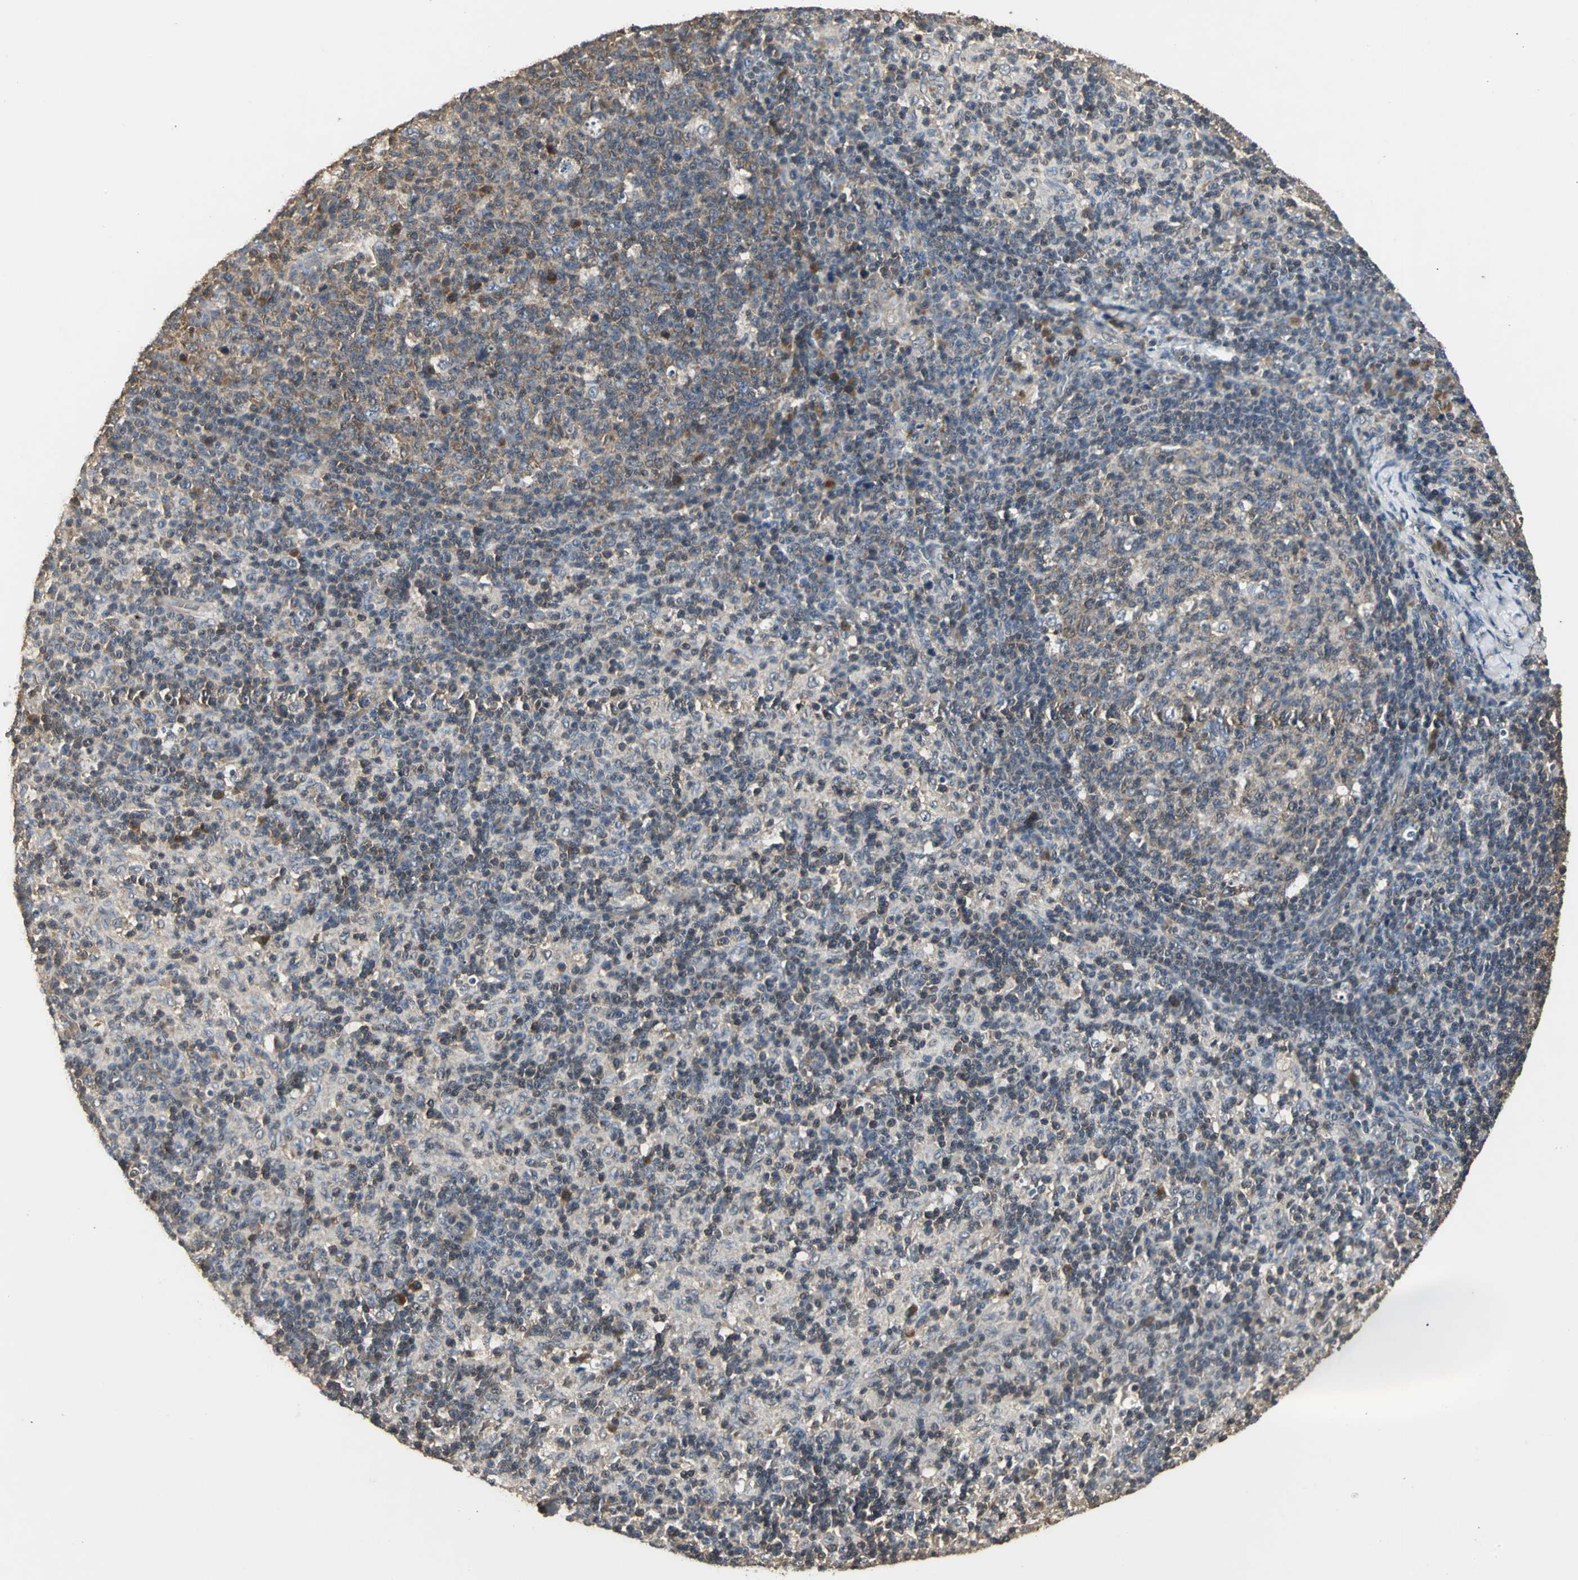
{"staining": {"intensity": "moderate", "quantity": ">75%", "location": "cytoplasmic/membranous"}, "tissue": "lymph node", "cell_type": "Germinal center cells", "image_type": "normal", "snomed": [{"axis": "morphology", "description": "Normal tissue, NOS"}, {"axis": "morphology", "description": "Inflammation, NOS"}, {"axis": "topography", "description": "Lymph node"}], "caption": "Immunohistochemical staining of benign lymph node exhibits moderate cytoplasmic/membranous protein positivity in about >75% of germinal center cells.", "gene": "IRF3", "patient": {"sex": "male", "age": 55}}